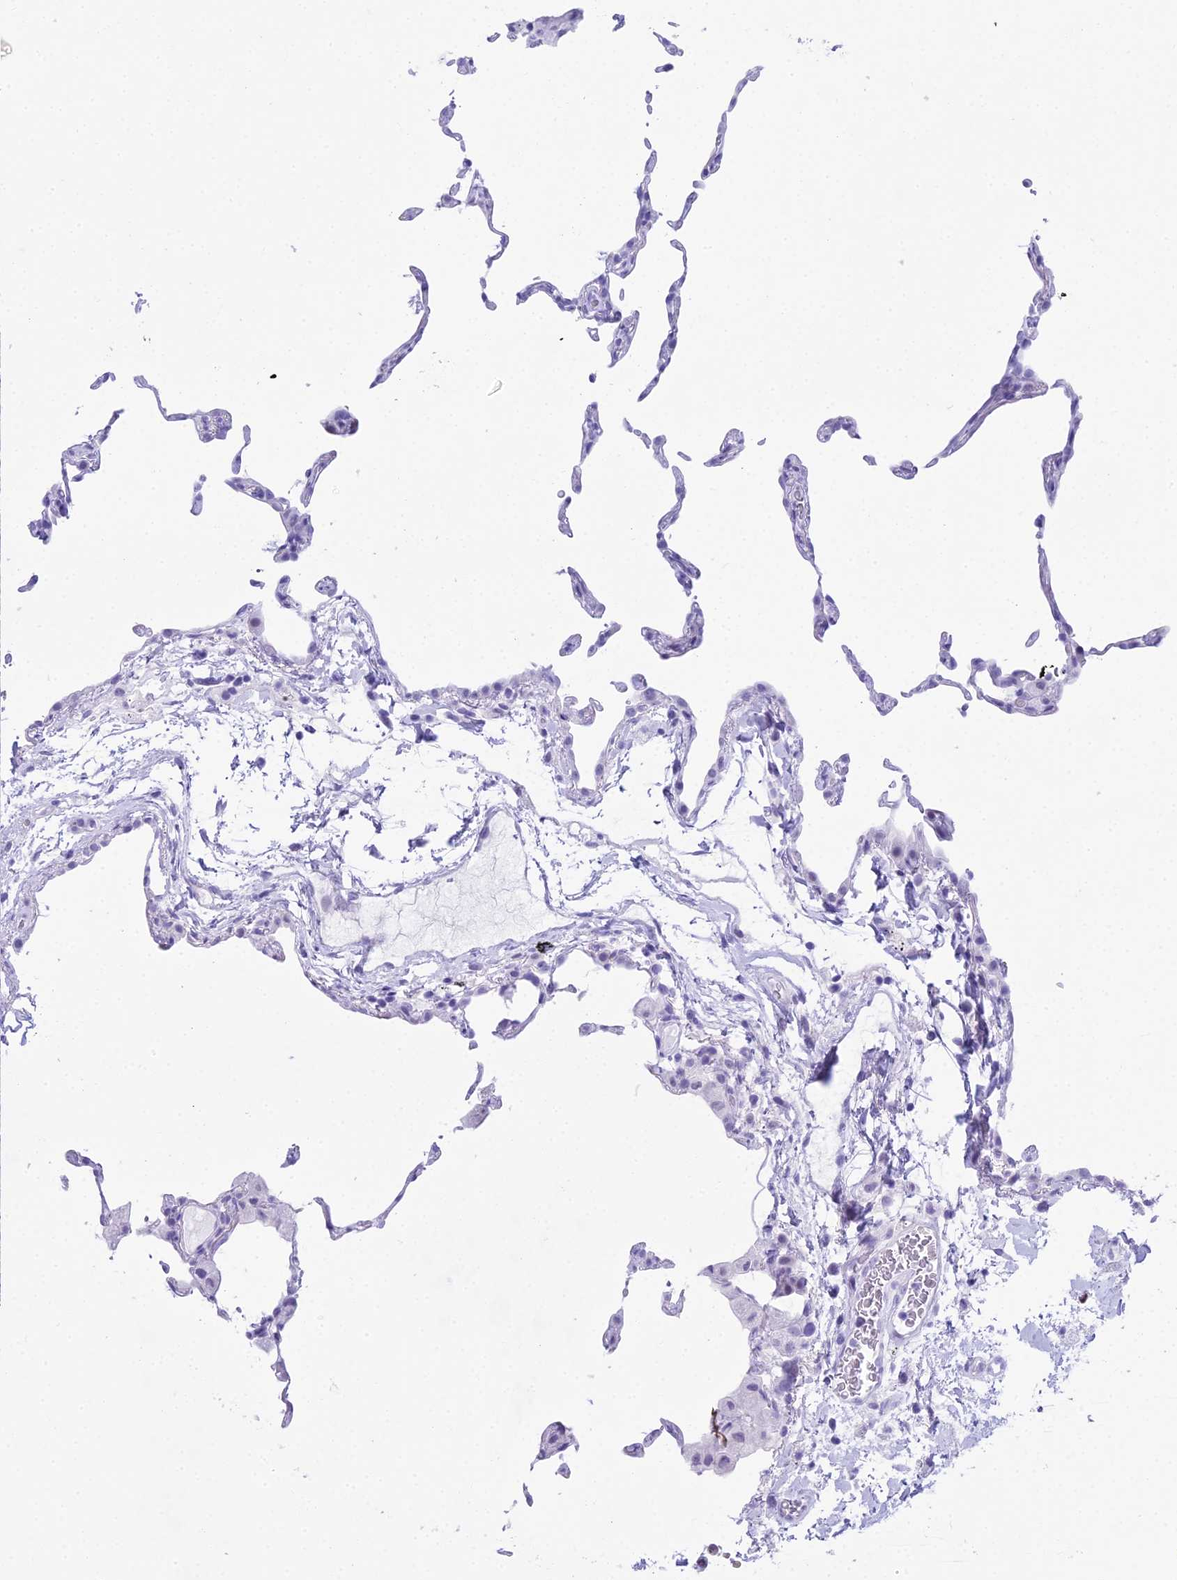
{"staining": {"intensity": "negative", "quantity": "none", "location": "none"}, "tissue": "lung", "cell_type": "Alveolar cells", "image_type": "normal", "snomed": [{"axis": "morphology", "description": "Normal tissue, NOS"}, {"axis": "topography", "description": "Lung"}], "caption": "Alveolar cells show no significant protein positivity in unremarkable lung. (DAB (3,3'-diaminobenzidine) IHC, high magnification).", "gene": "RNPS1", "patient": {"sex": "female", "age": 57}}